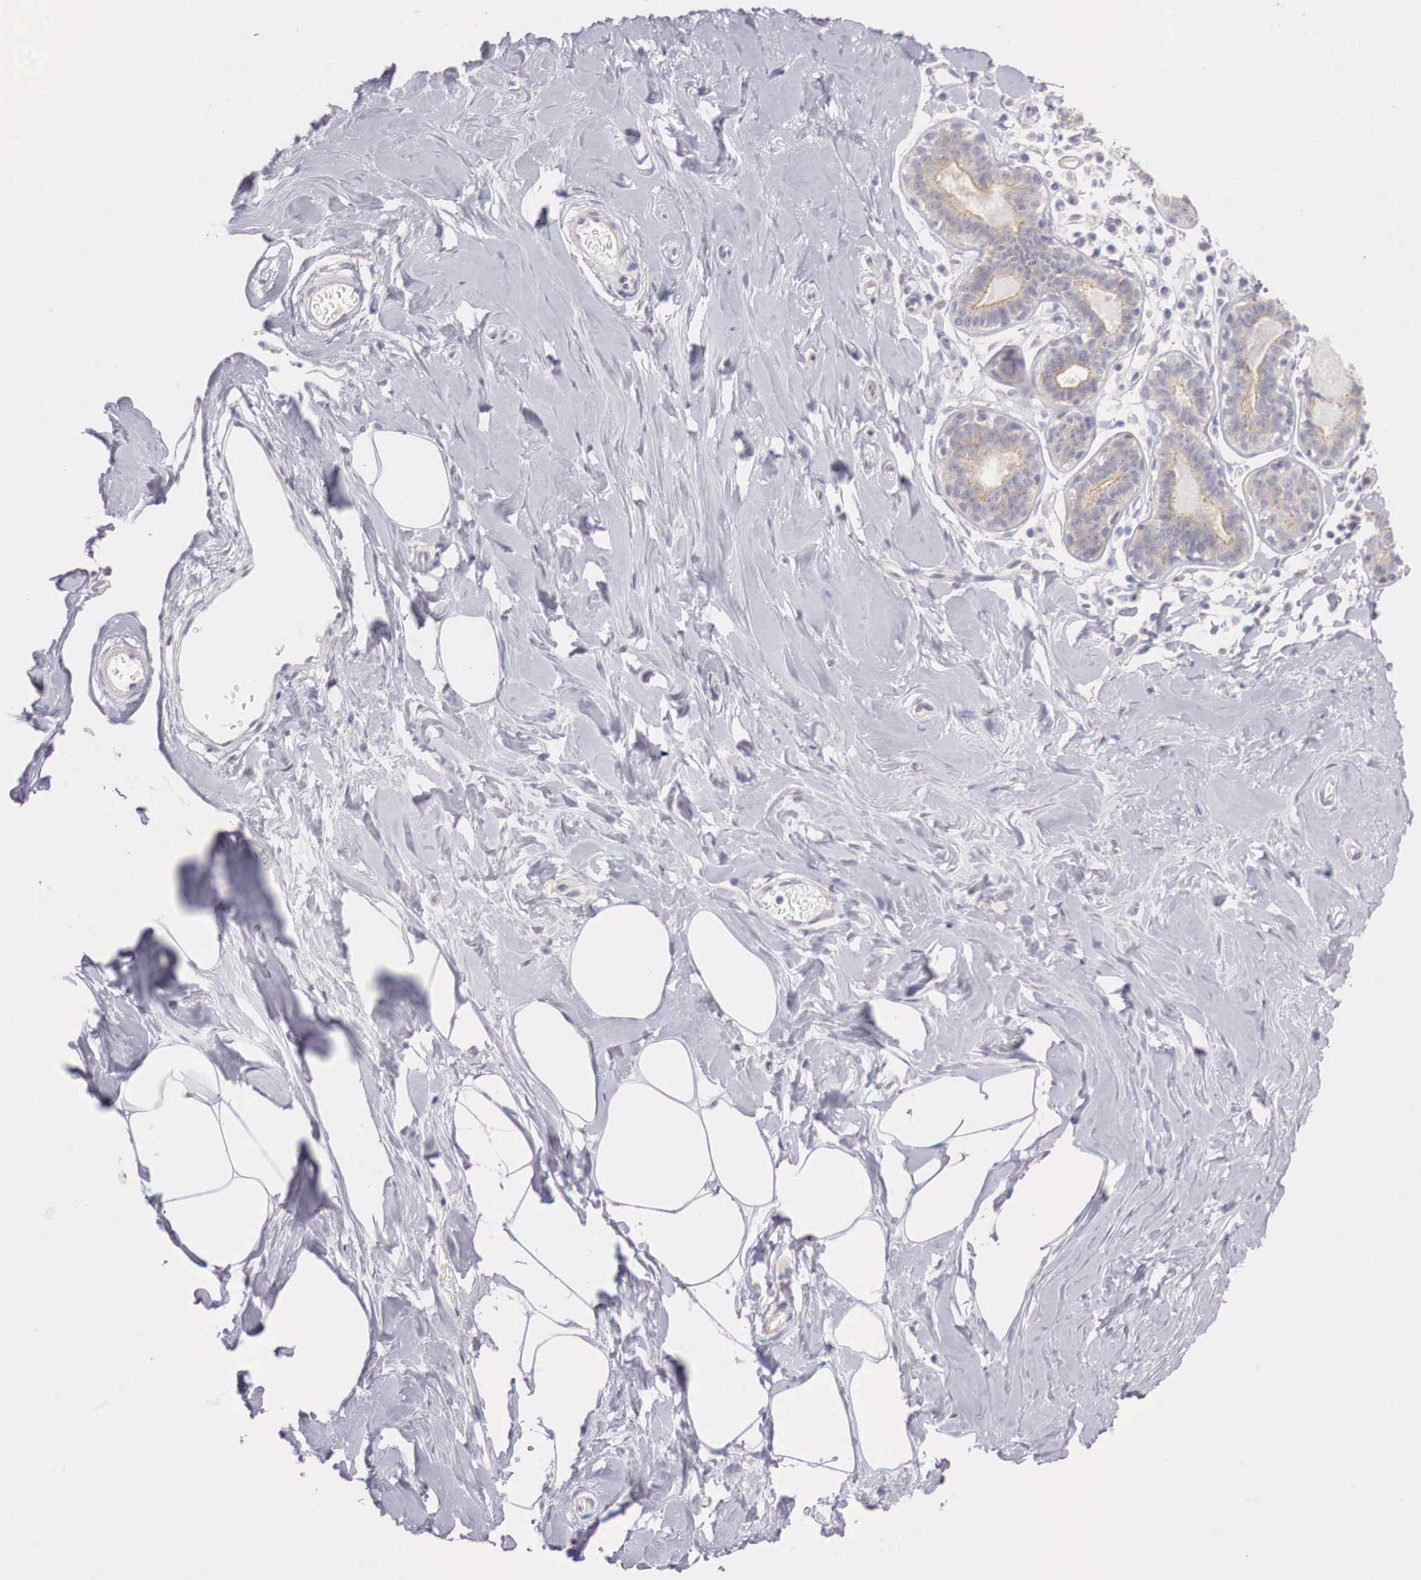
{"staining": {"intensity": "negative", "quantity": "none", "location": "none"}, "tissue": "breast", "cell_type": "Adipocytes", "image_type": "normal", "snomed": [{"axis": "morphology", "description": "Normal tissue, NOS"}, {"axis": "topography", "description": "Breast"}], "caption": "DAB (3,3'-diaminobenzidine) immunohistochemical staining of unremarkable human breast demonstrates no significant expression in adipocytes. (DAB immunohistochemistry, high magnification).", "gene": "TRIM13", "patient": {"sex": "female", "age": 44}}